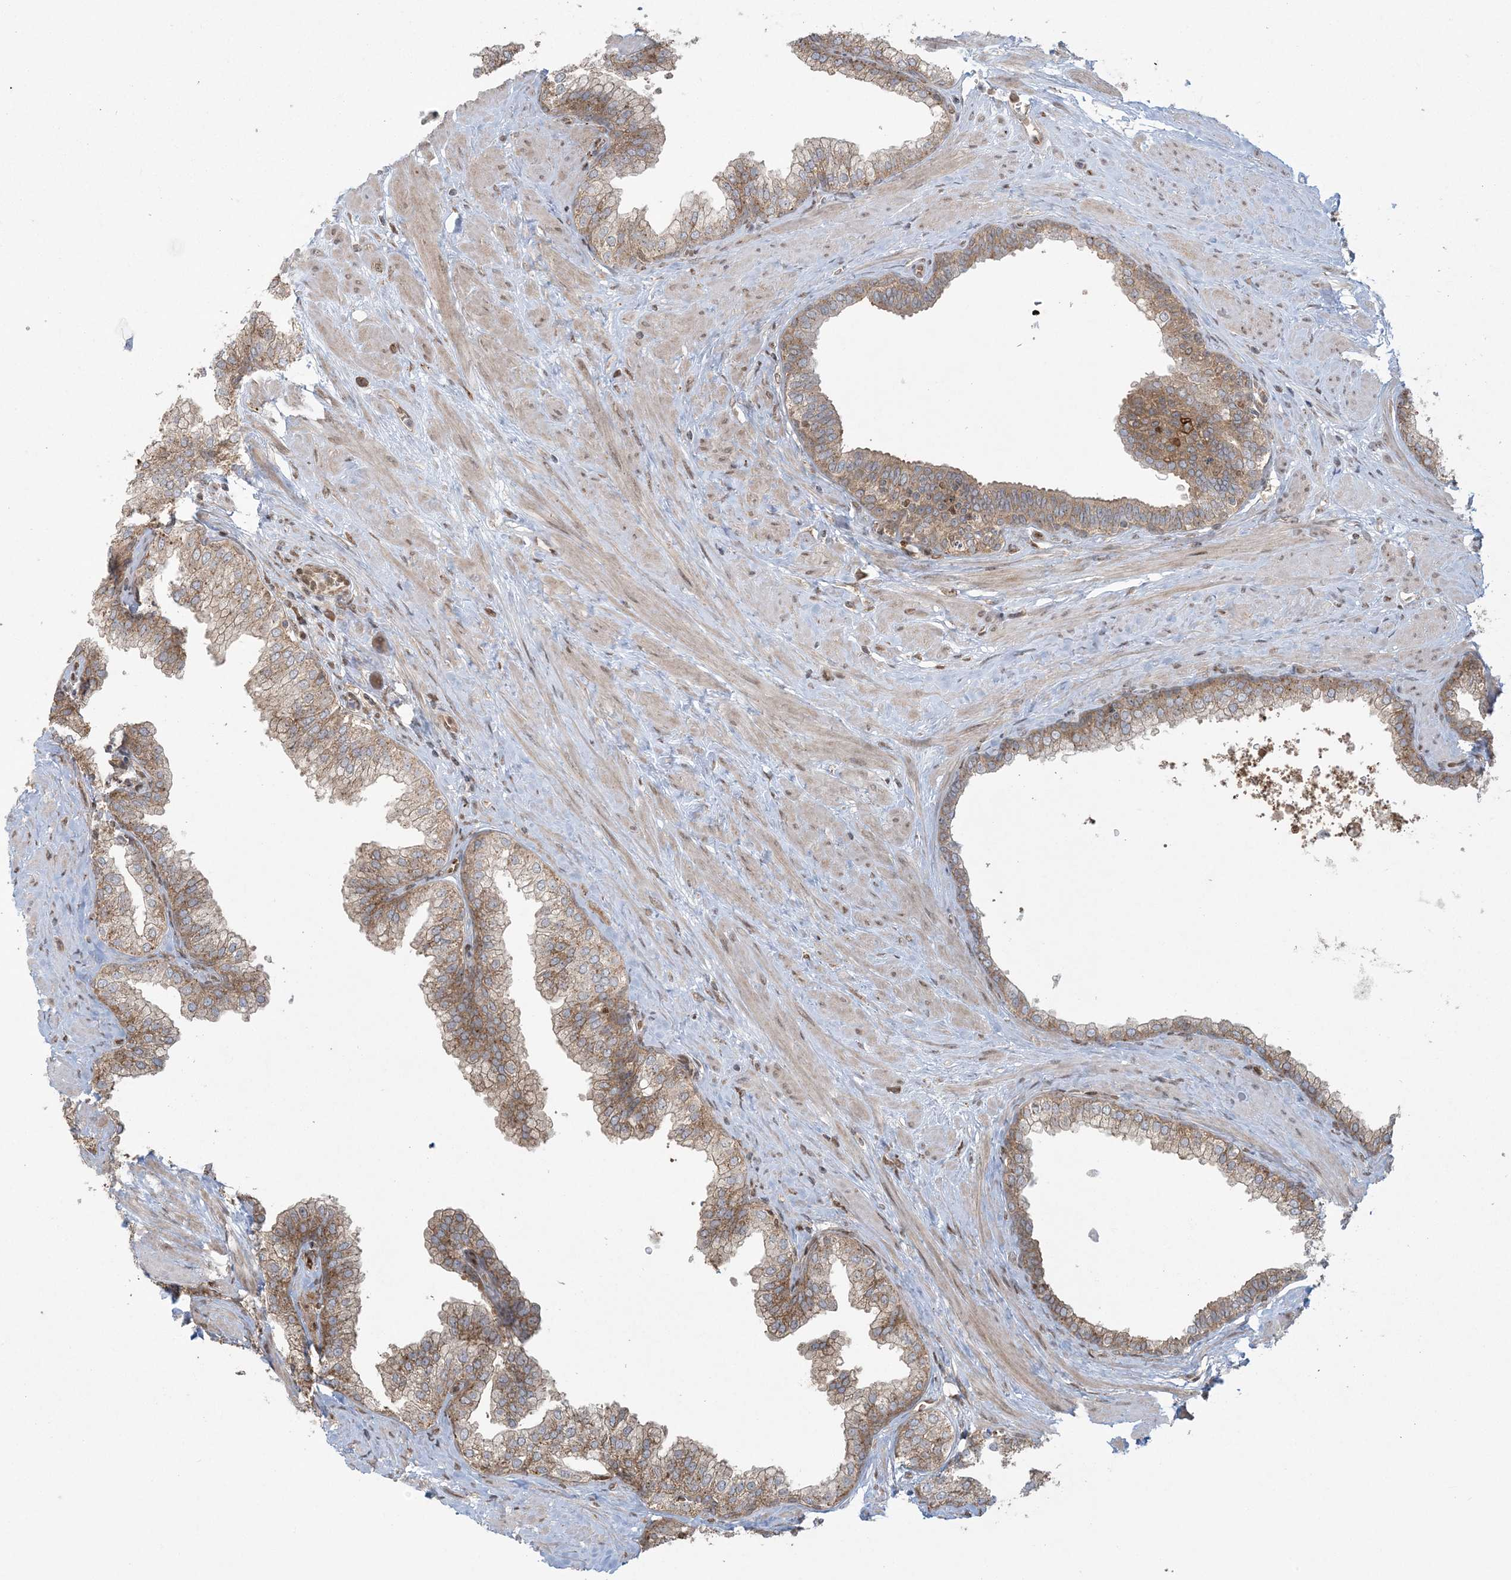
{"staining": {"intensity": "moderate", "quantity": "25%-75%", "location": "cytoplasmic/membranous"}, "tissue": "prostate", "cell_type": "Glandular cells", "image_type": "normal", "snomed": [{"axis": "morphology", "description": "Normal tissue, NOS"}, {"axis": "morphology", "description": "Urothelial carcinoma, Low grade"}, {"axis": "topography", "description": "Urinary bladder"}, {"axis": "topography", "description": "Prostate"}], "caption": "This histopathology image displays immunohistochemistry (IHC) staining of unremarkable human prostate, with medium moderate cytoplasmic/membranous positivity in about 25%-75% of glandular cells.", "gene": "ABCF3", "patient": {"sex": "male", "age": 60}}